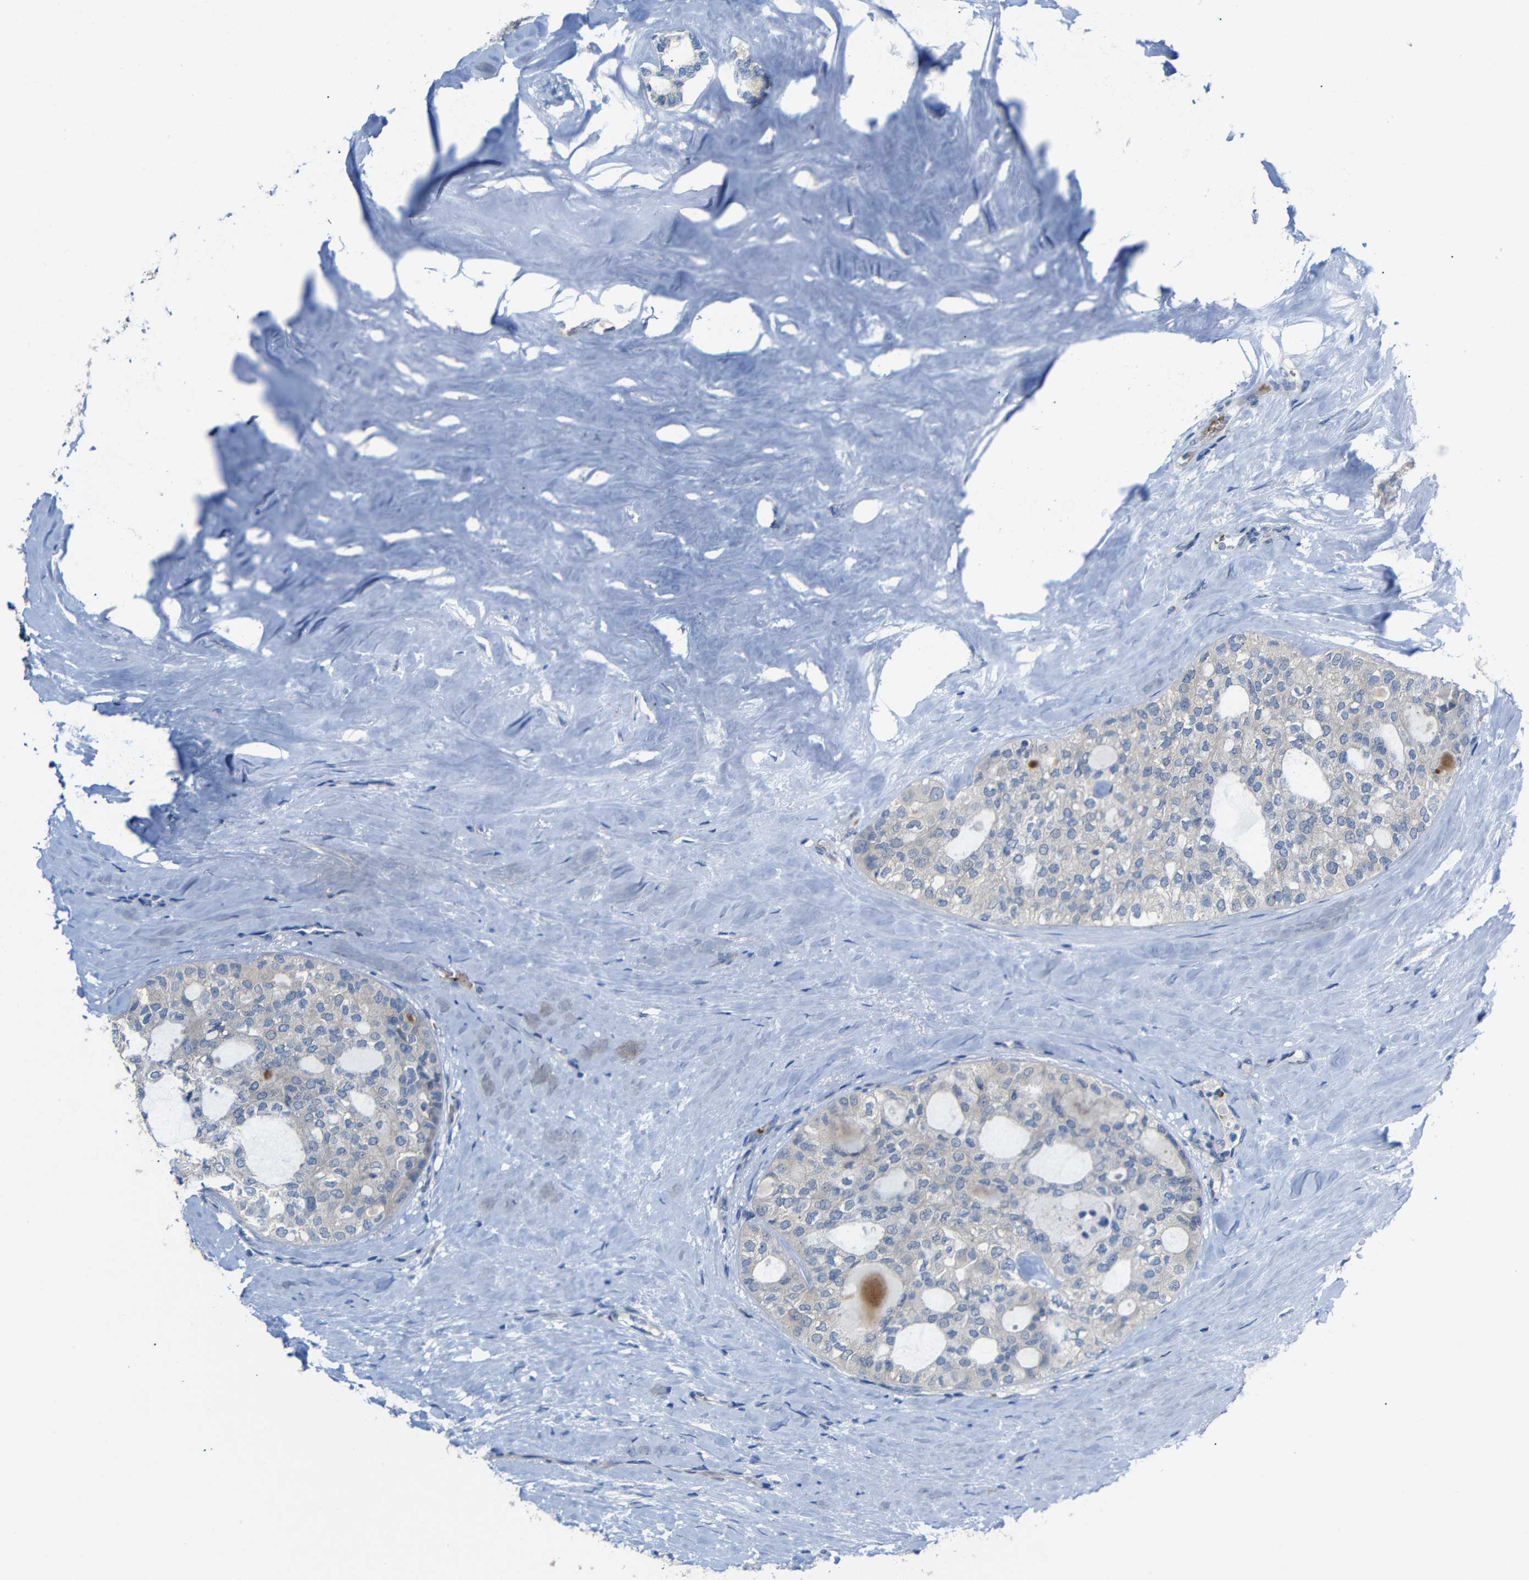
{"staining": {"intensity": "weak", "quantity": ">75%", "location": "cytoplasmic/membranous"}, "tissue": "thyroid cancer", "cell_type": "Tumor cells", "image_type": "cancer", "snomed": [{"axis": "morphology", "description": "Follicular adenoma carcinoma, NOS"}, {"axis": "topography", "description": "Thyroid gland"}], "caption": "Protein expression analysis of human thyroid cancer (follicular adenoma carcinoma) reveals weak cytoplasmic/membranous staining in approximately >75% of tumor cells.", "gene": "TBC1D32", "patient": {"sex": "male", "age": 75}}